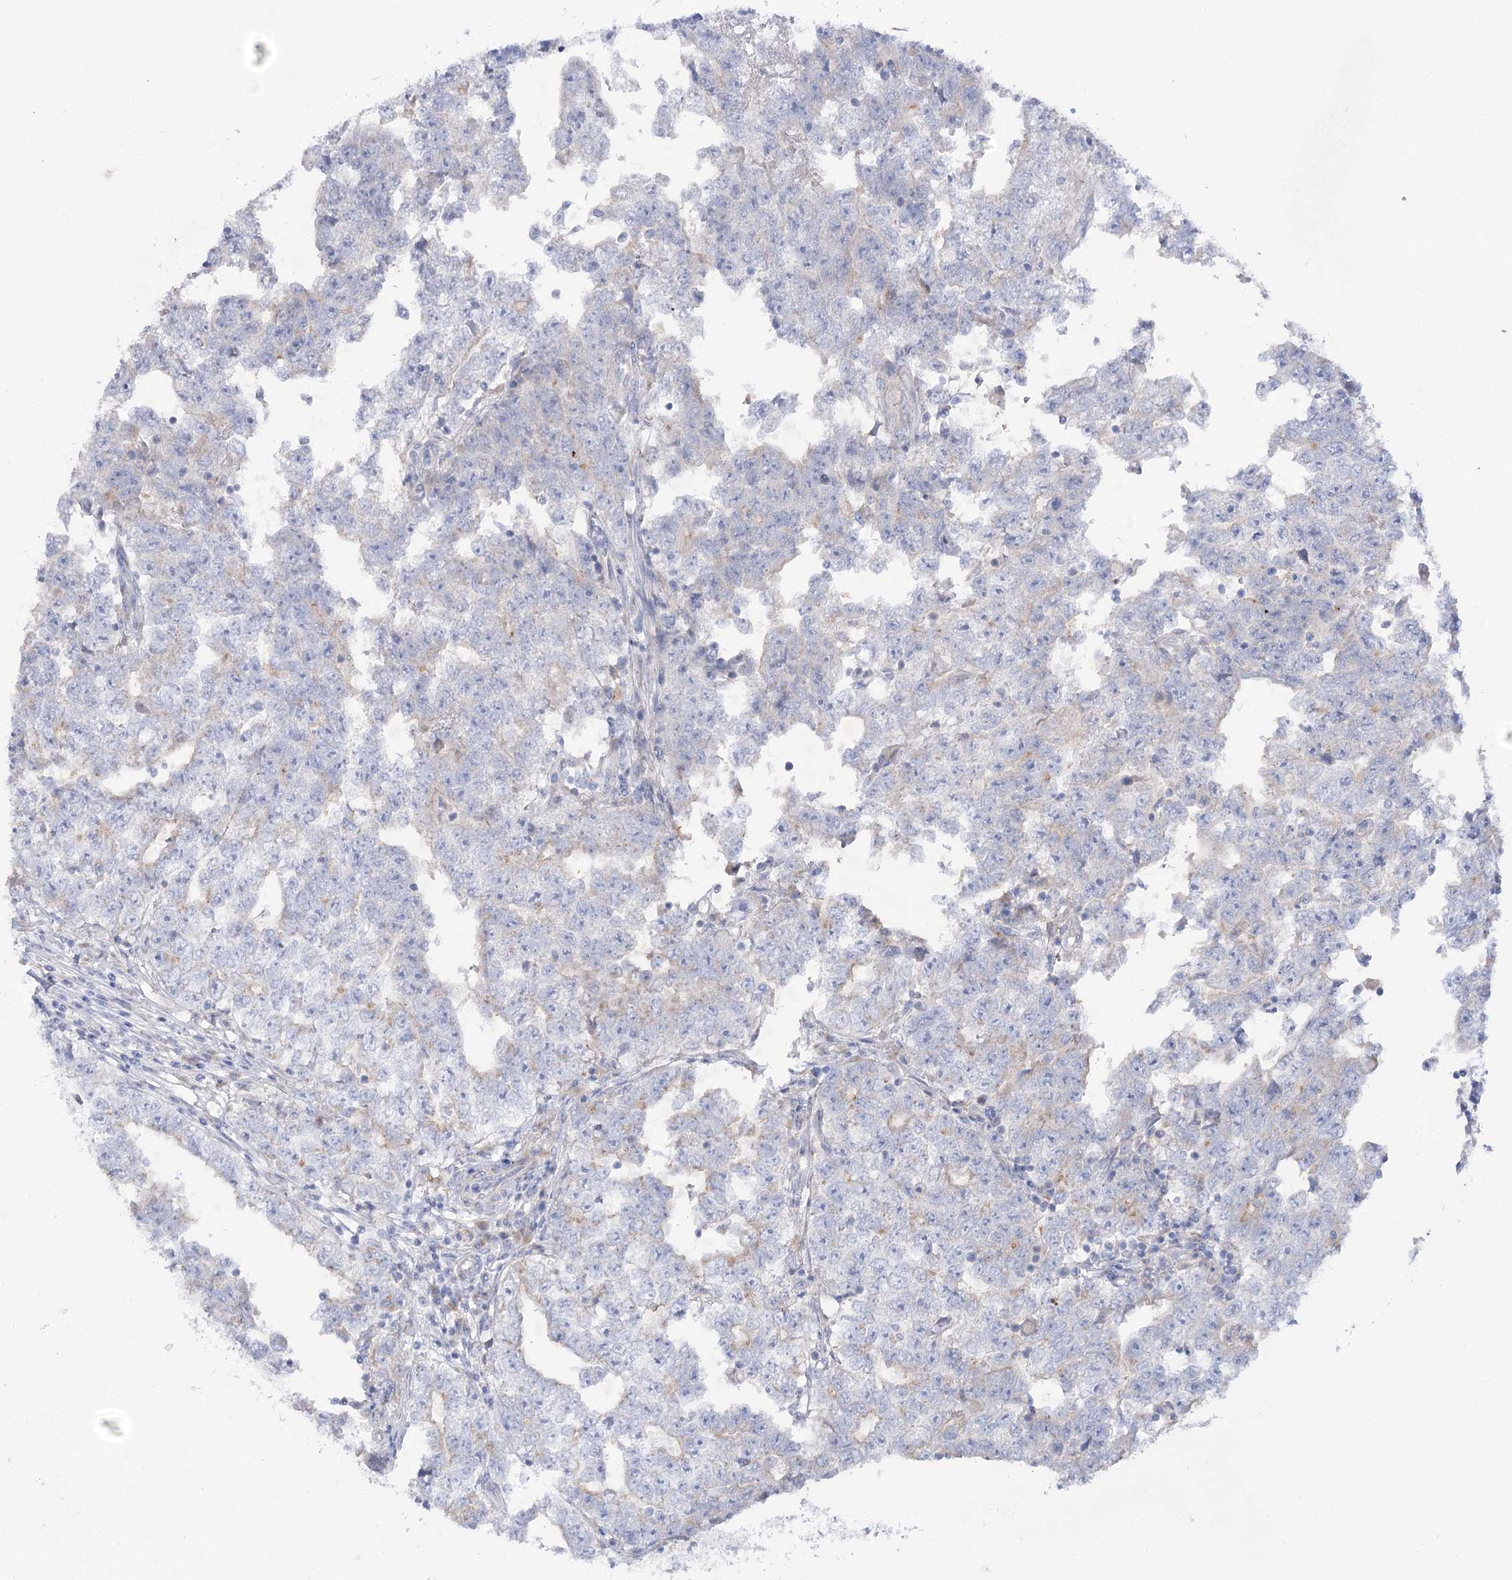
{"staining": {"intensity": "negative", "quantity": "none", "location": "none"}, "tissue": "testis cancer", "cell_type": "Tumor cells", "image_type": "cancer", "snomed": [{"axis": "morphology", "description": "Carcinoma, Embryonal, NOS"}, {"axis": "topography", "description": "Testis"}], "caption": "An image of embryonal carcinoma (testis) stained for a protein displays no brown staining in tumor cells. Brightfield microscopy of immunohistochemistry stained with DAB (brown) and hematoxylin (blue), captured at high magnification.", "gene": "GBF1", "patient": {"sex": "male", "age": 25}}